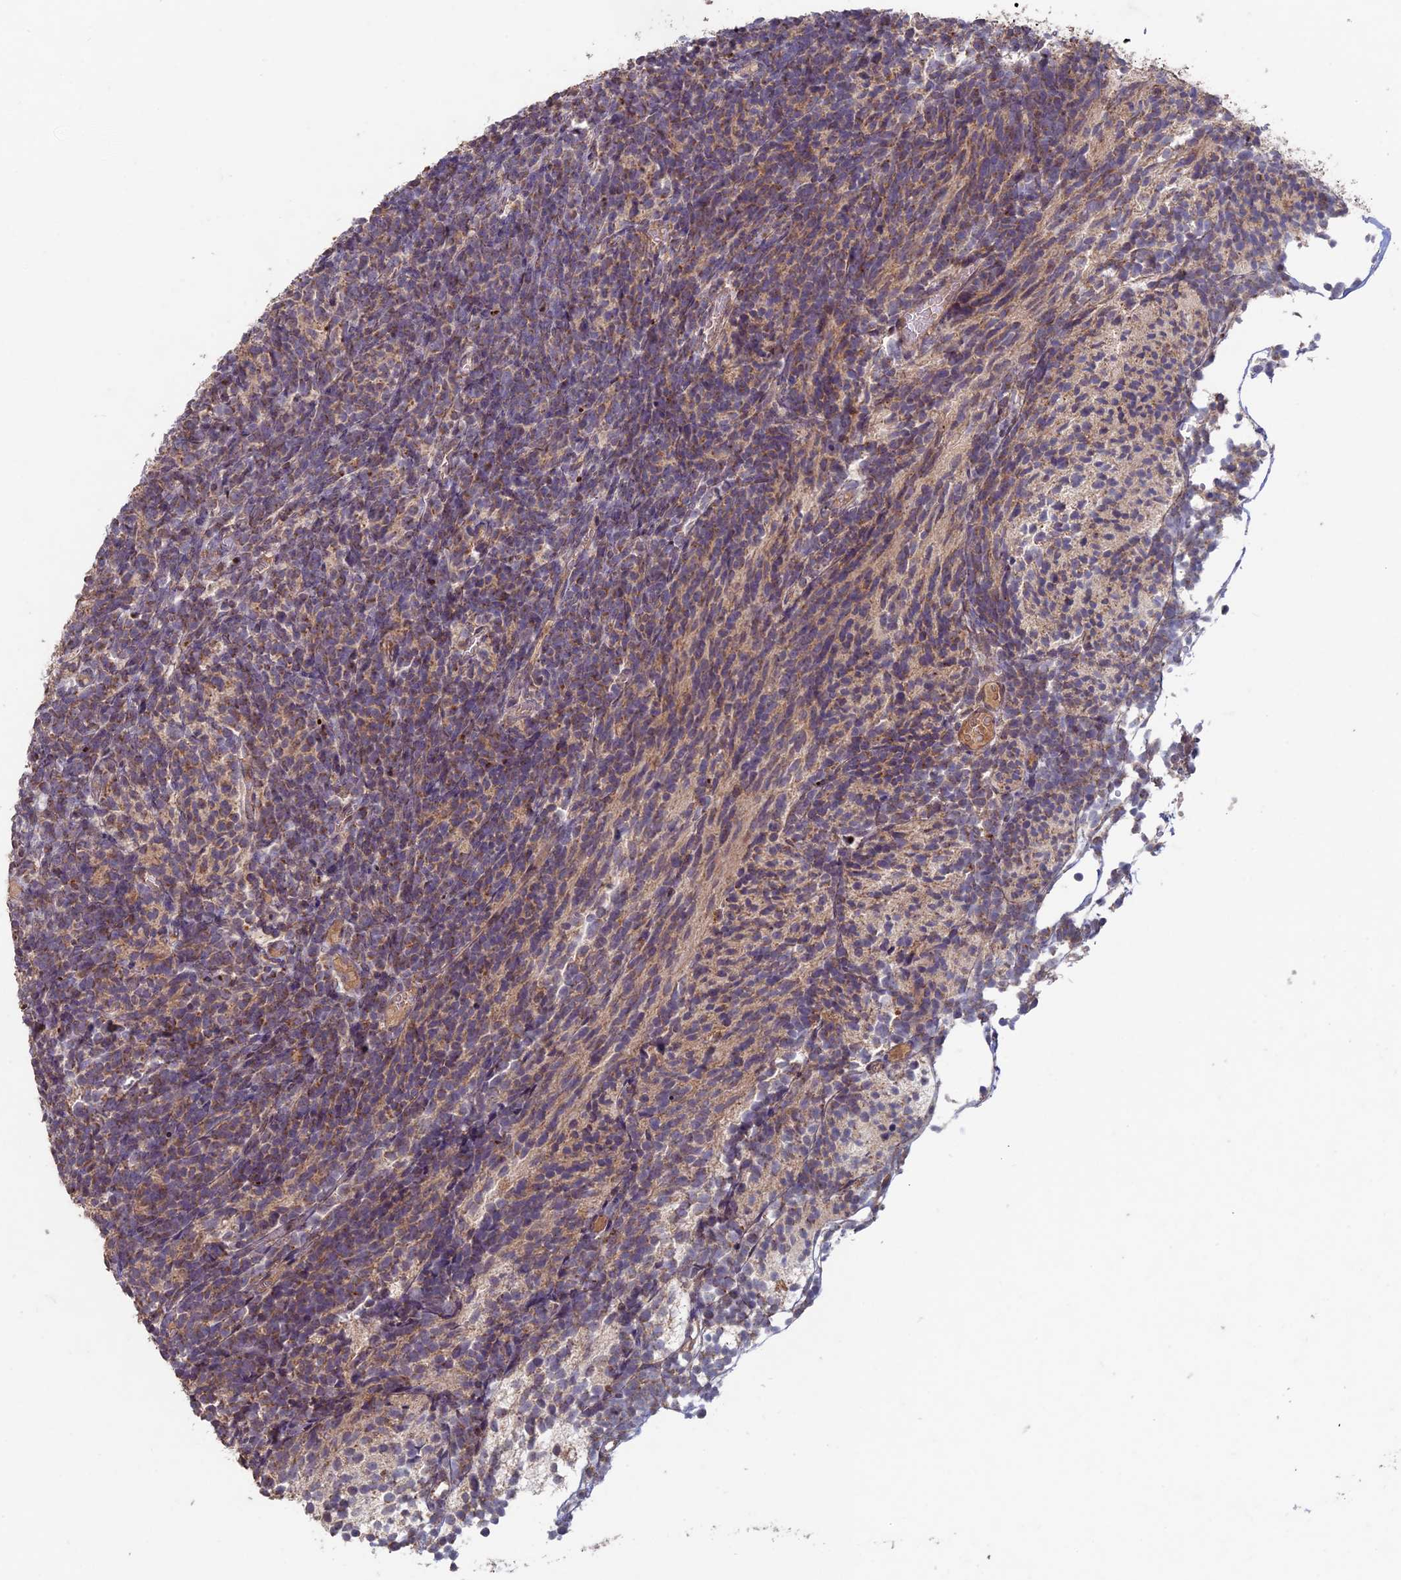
{"staining": {"intensity": "moderate", "quantity": "25%-75%", "location": "cytoplasmic/membranous"}, "tissue": "glioma", "cell_type": "Tumor cells", "image_type": "cancer", "snomed": [{"axis": "morphology", "description": "Glioma, malignant, Low grade"}, {"axis": "topography", "description": "Brain"}], "caption": "Brown immunohistochemical staining in glioma displays moderate cytoplasmic/membranous positivity in about 25%-75% of tumor cells.", "gene": "RCCD1", "patient": {"sex": "female", "age": 1}}